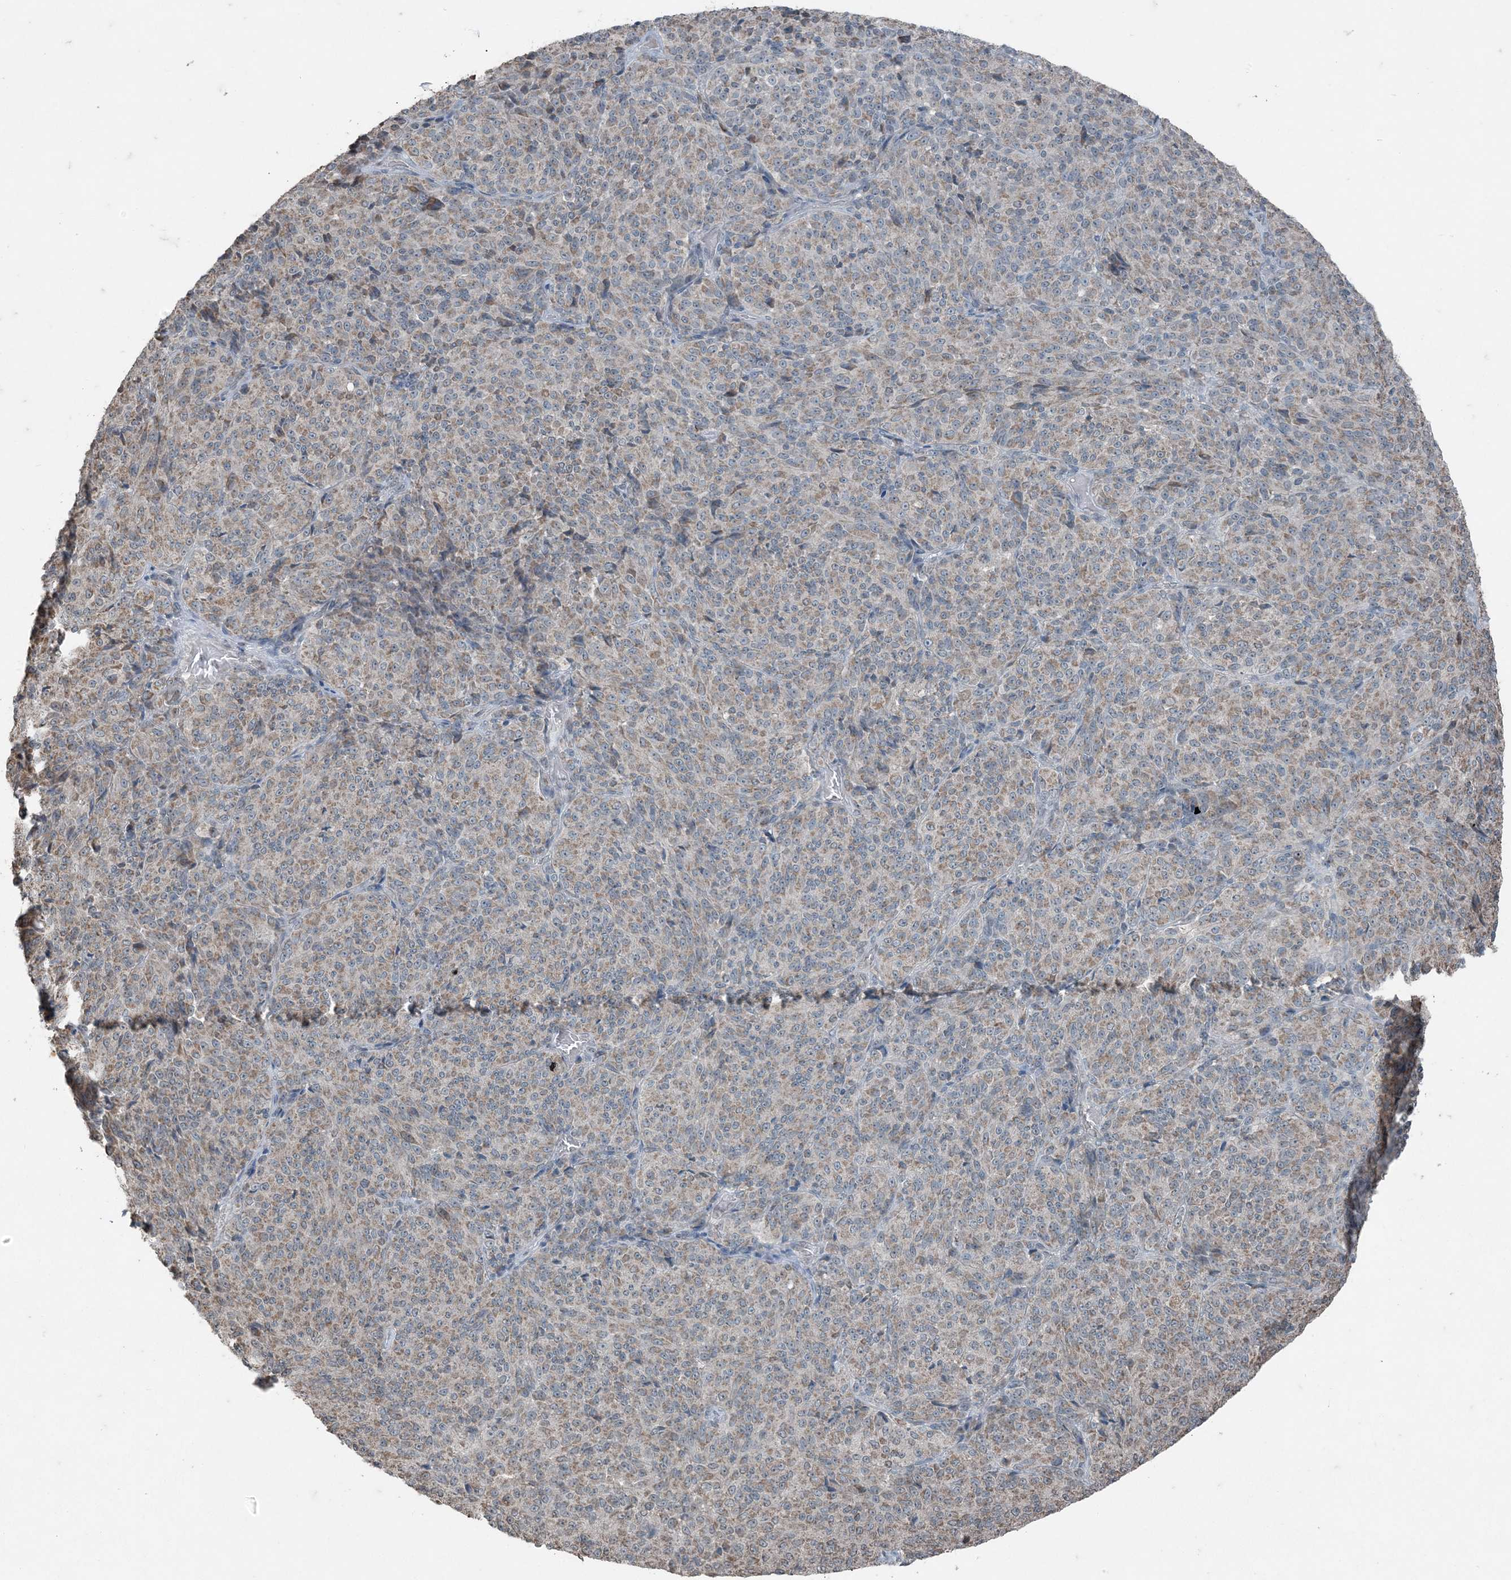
{"staining": {"intensity": "weak", "quantity": ">75%", "location": "cytoplasmic/membranous"}, "tissue": "melanoma", "cell_type": "Tumor cells", "image_type": "cancer", "snomed": [{"axis": "morphology", "description": "Malignant melanoma, Metastatic site"}, {"axis": "topography", "description": "Brain"}], "caption": "Immunohistochemistry staining of melanoma, which demonstrates low levels of weak cytoplasmic/membranous staining in approximately >75% of tumor cells indicating weak cytoplasmic/membranous protein positivity. The staining was performed using DAB (3,3'-diaminobenzidine) (brown) for protein detection and nuclei were counterstained in hematoxylin (blue).", "gene": "GNL1", "patient": {"sex": "female", "age": 56}}